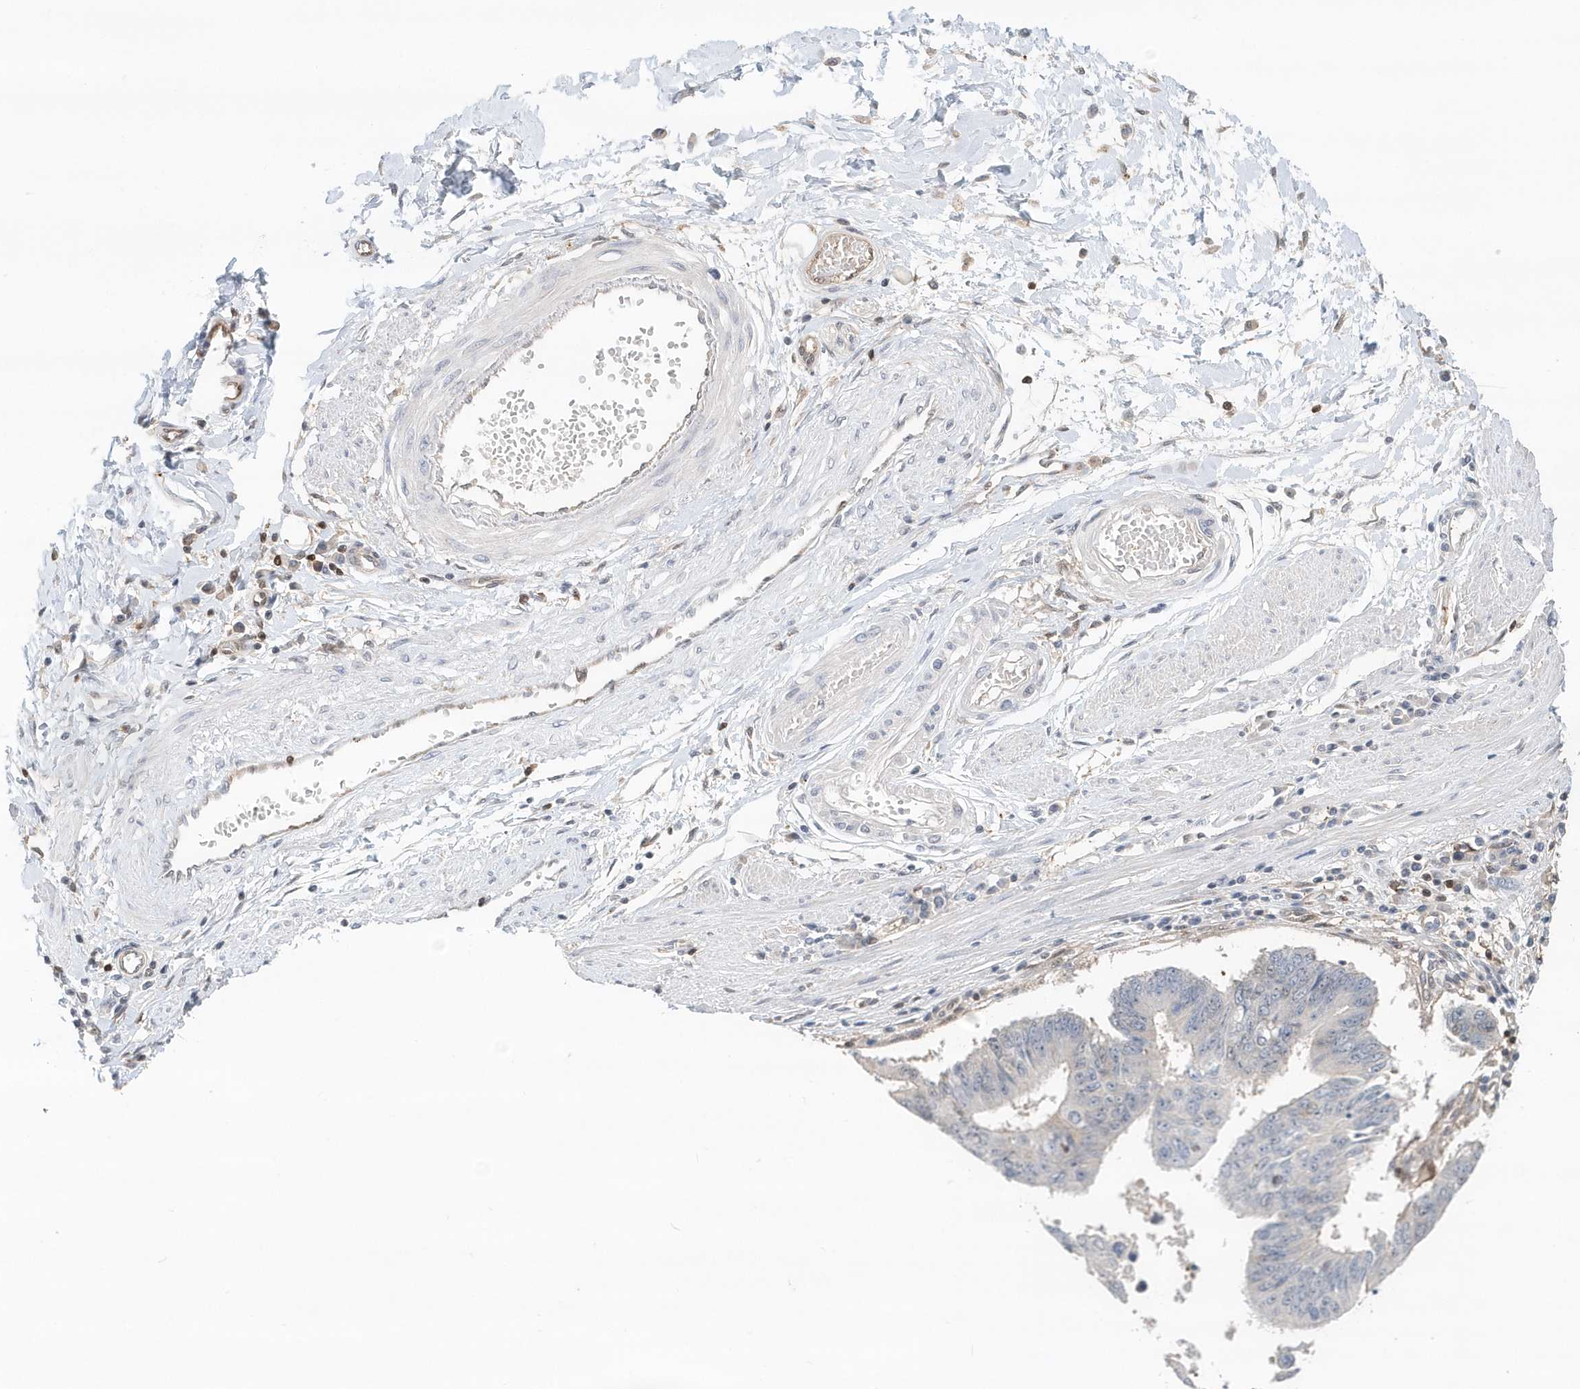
{"staining": {"intensity": "negative", "quantity": "none", "location": "none"}, "tissue": "stomach cancer", "cell_type": "Tumor cells", "image_type": "cancer", "snomed": [{"axis": "morphology", "description": "Adenocarcinoma, NOS"}, {"axis": "topography", "description": "Stomach"}], "caption": "High power microscopy micrograph of an immunohistochemistry micrograph of stomach cancer, revealing no significant positivity in tumor cells.", "gene": "SUMO2", "patient": {"sex": "male", "age": 59}}